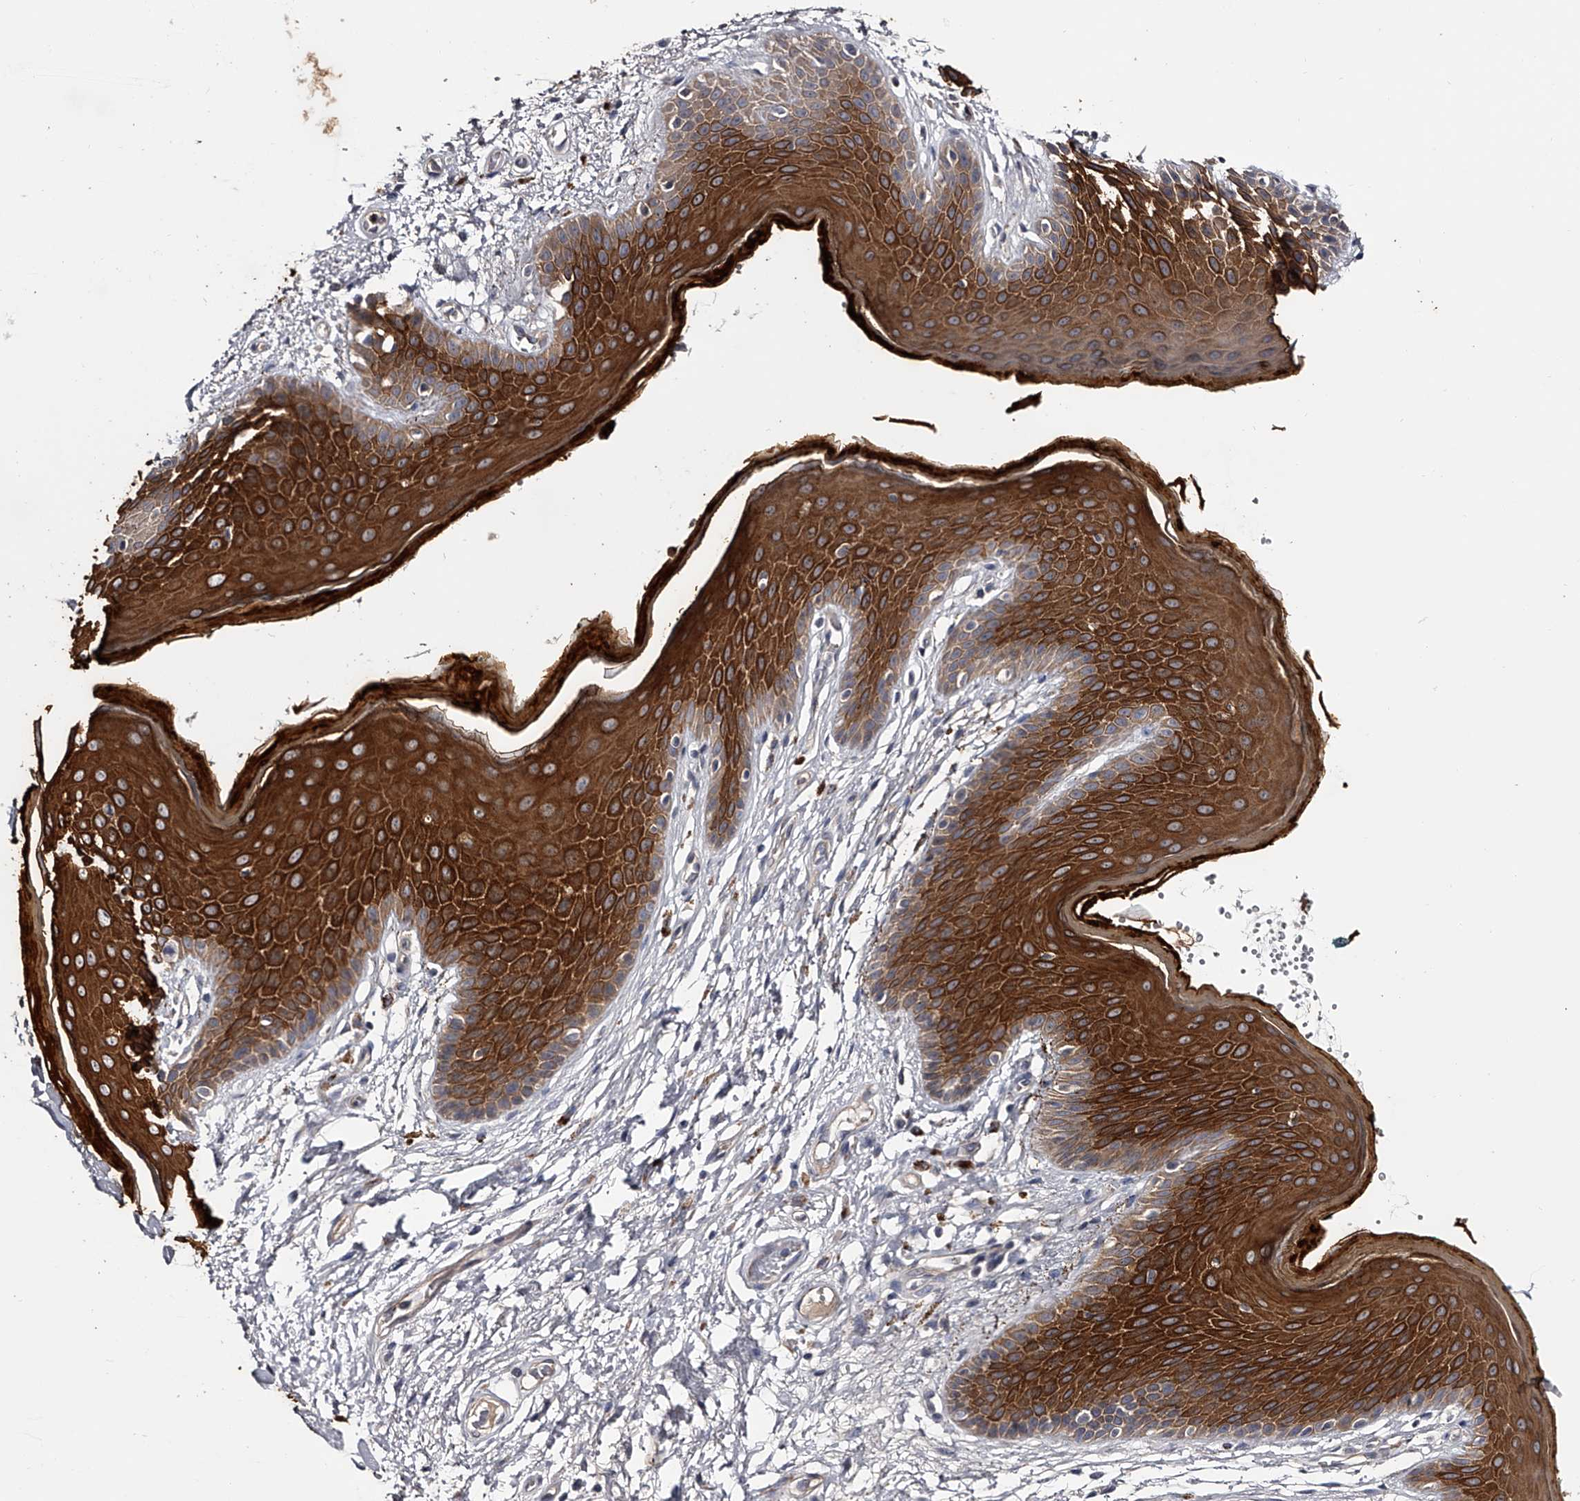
{"staining": {"intensity": "strong", "quantity": ">75%", "location": "cytoplasmic/membranous"}, "tissue": "skin", "cell_type": "Epidermal cells", "image_type": "normal", "snomed": [{"axis": "morphology", "description": "Normal tissue, NOS"}, {"axis": "topography", "description": "Anal"}], "caption": "An image showing strong cytoplasmic/membranous staining in approximately >75% of epidermal cells in benign skin, as visualized by brown immunohistochemical staining.", "gene": "MDN1", "patient": {"sex": "male", "age": 74}}